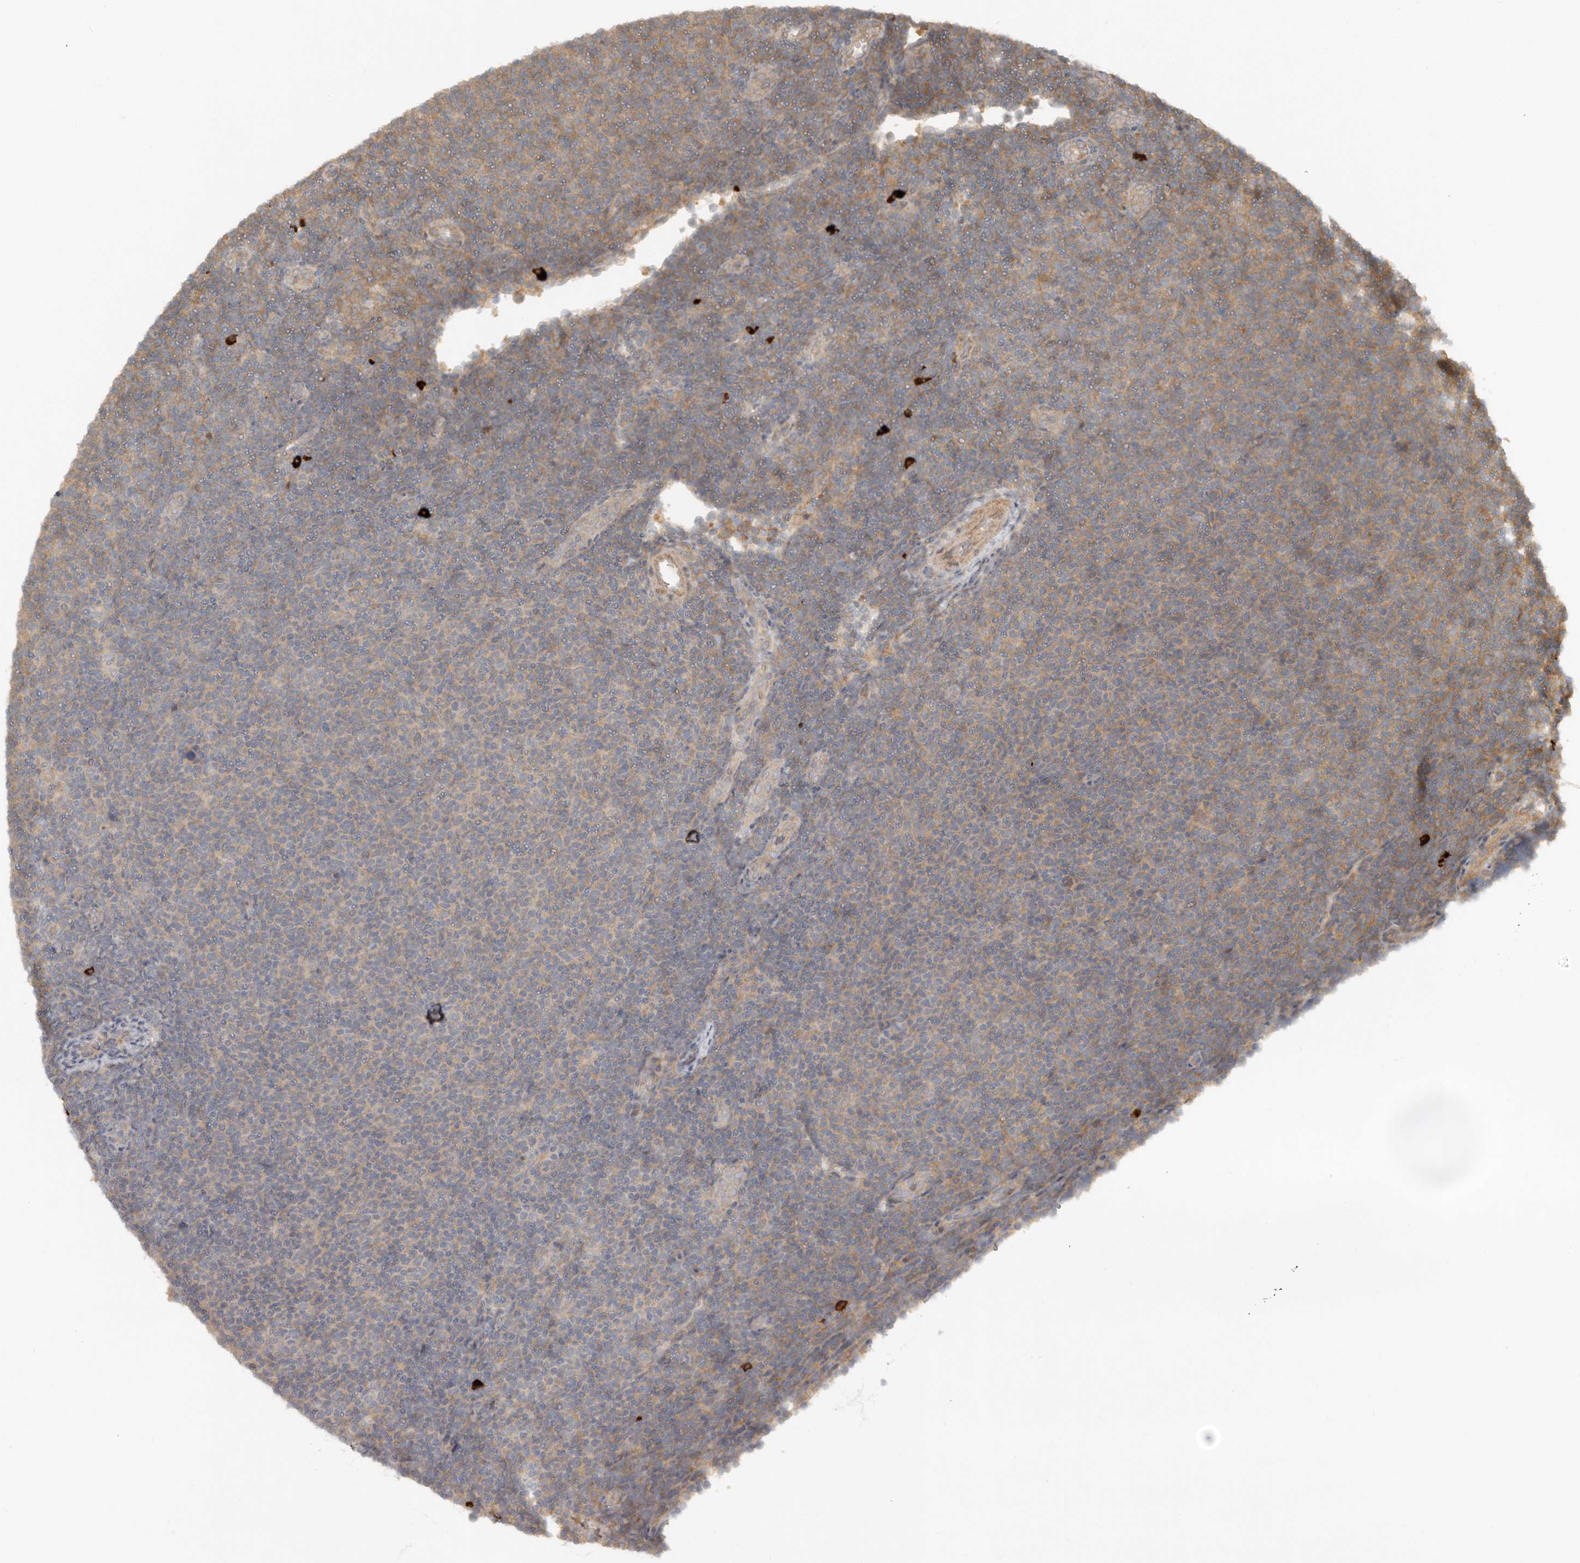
{"staining": {"intensity": "weak", "quantity": "25%-75%", "location": "cytoplasmic/membranous"}, "tissue": "lymphoma", "cell_type": "Tumor cells", "image_type": "cancer", "snomed": [{"axis": "morphology", "description": "Malignant lymphoma, non-Hodgkin's type, Low grade"}, {"axis": "topography", "description": "Lymph node"}], "caption": "Protein expression analysis of human lymphoma reveals weak cytoplasmic/membranous positivity in about 25%-75% of tumor cells.", "gene": "TEAD3", "patient": {"sex": "male", "age": 66}}